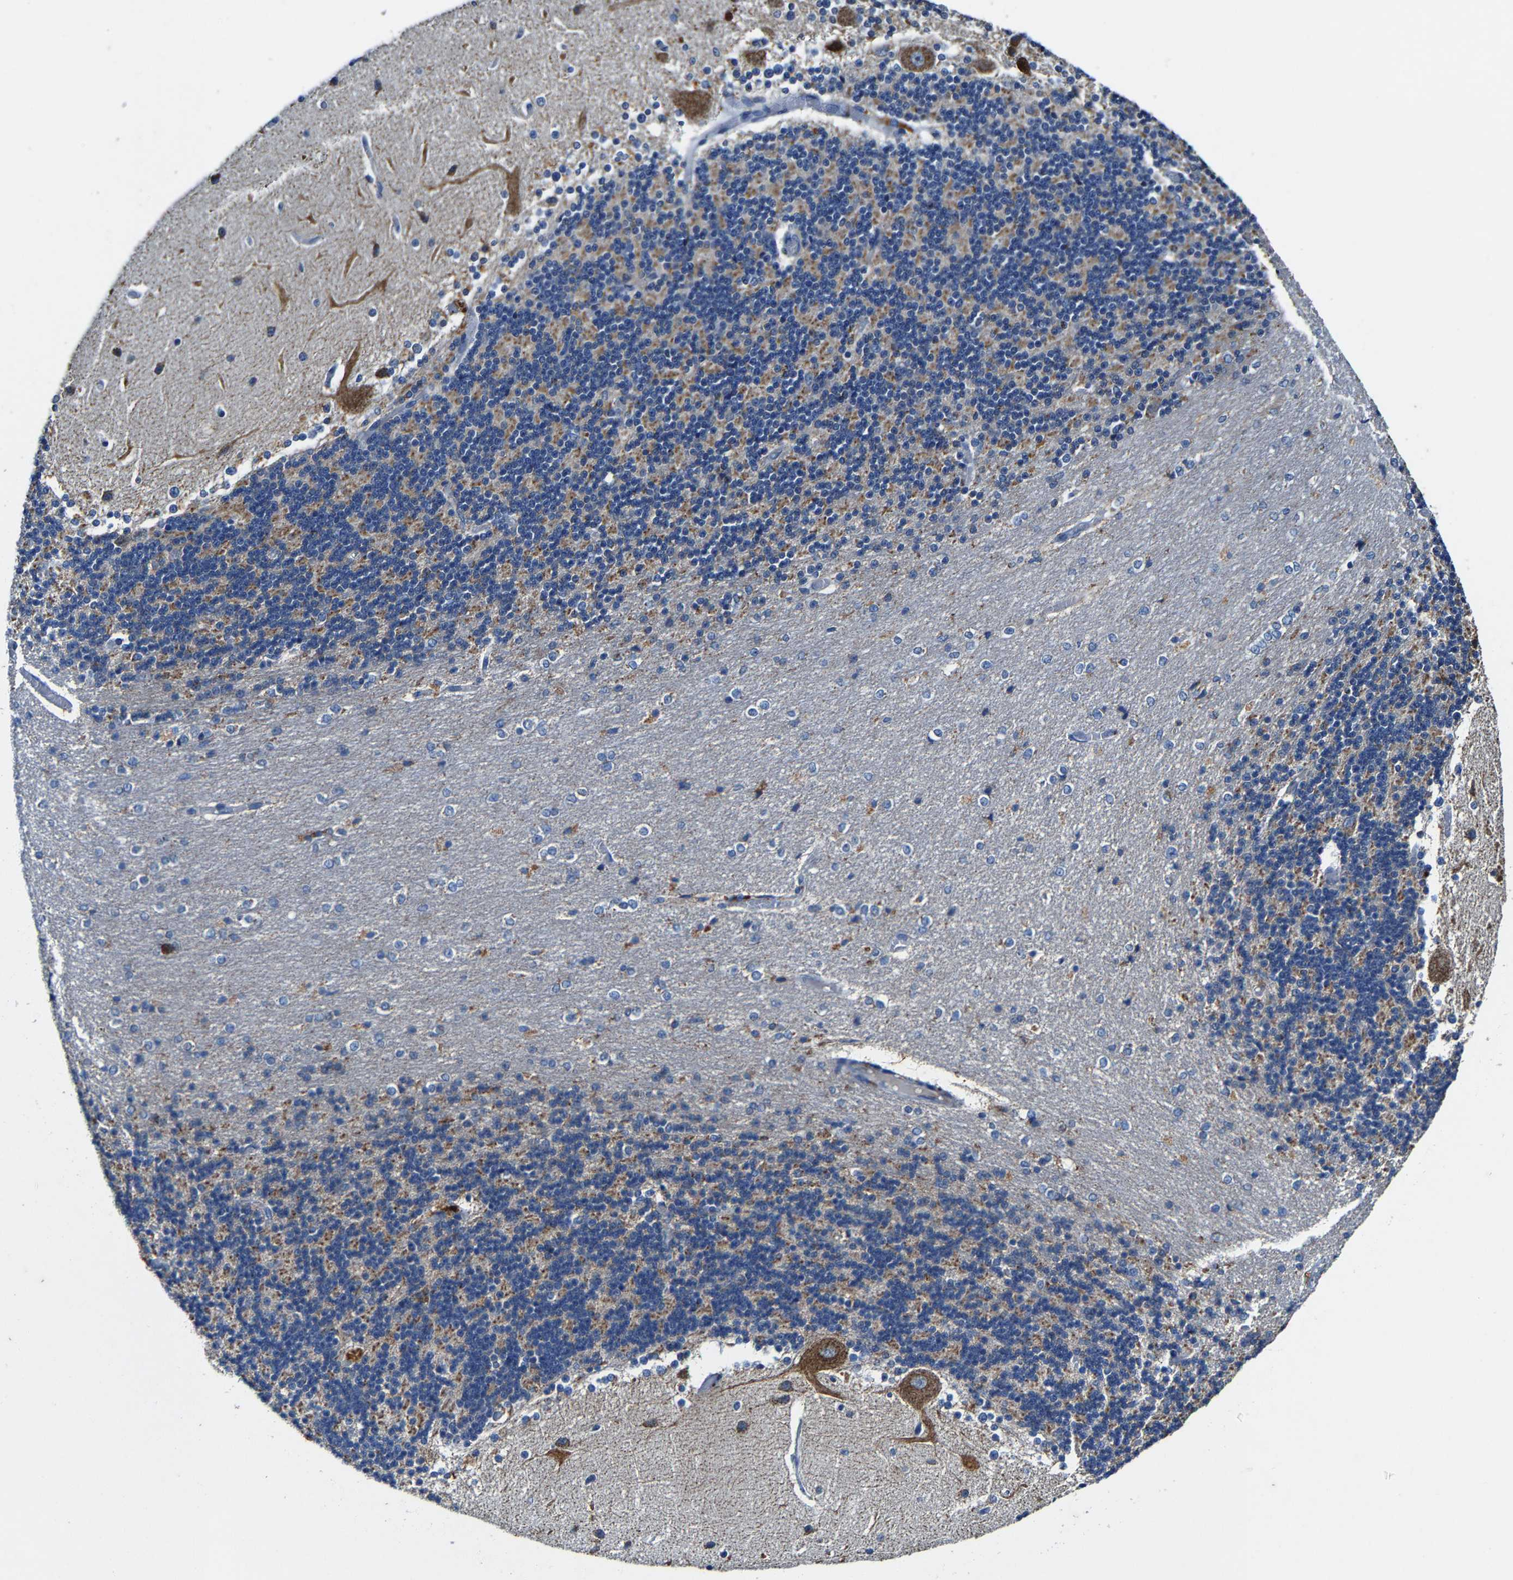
{"staining": {"intensity": "moderate", "quantity": "<25%", "location": "cytoplasmic/membranous"}, "tissue": "cerebellum", "cell_type": "Cells in granular layer", "image_type": "normal", "snomed": [{"axis": "morphology", "description": "Normal tissue, NOS"}, {"axis": "topography", "description": "Cerebellum"}], "caption": "Moderate cytoplasmic/membranous positivity for a protein is identified in about <25% of cells in granular layer of normal cerebellum using immunohistochemistry.", "gene": "SLC25A25", "patient": {"sex": "female", "age": 54}}